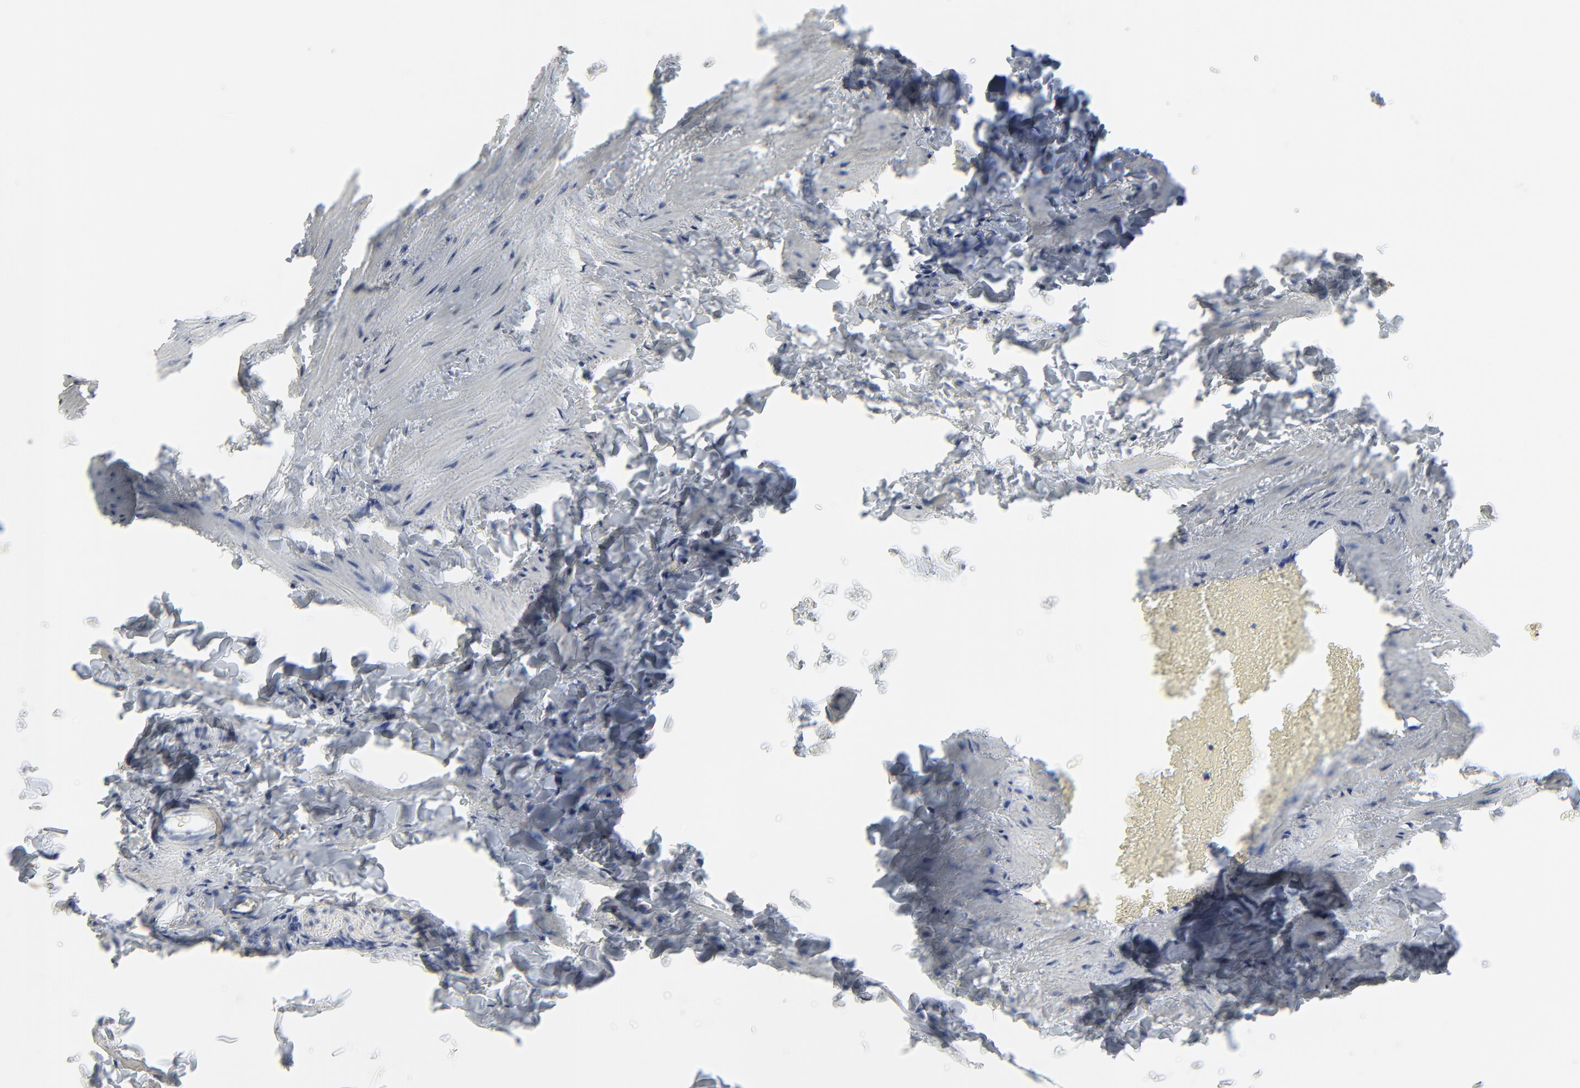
{"staining": {"intensity": "negative", "quantity": "none", "location": "none"}, "tissue": "adipose tissue", "cell_type": "Adipocytes", "image_type": "normal", "snomed": [{"axis": "morphology", "description": "Normal tissue, NOS"}, {"axis": "topography", "description": "Vascular tissue"}], "caption": "This is an immunohistochemistry (IHC) histopathology image of unremarkable adipose tissue. There is no staining in adipocytes.", "gene": "NLGN3", "patient": {"sex": "male", "age": 41}}